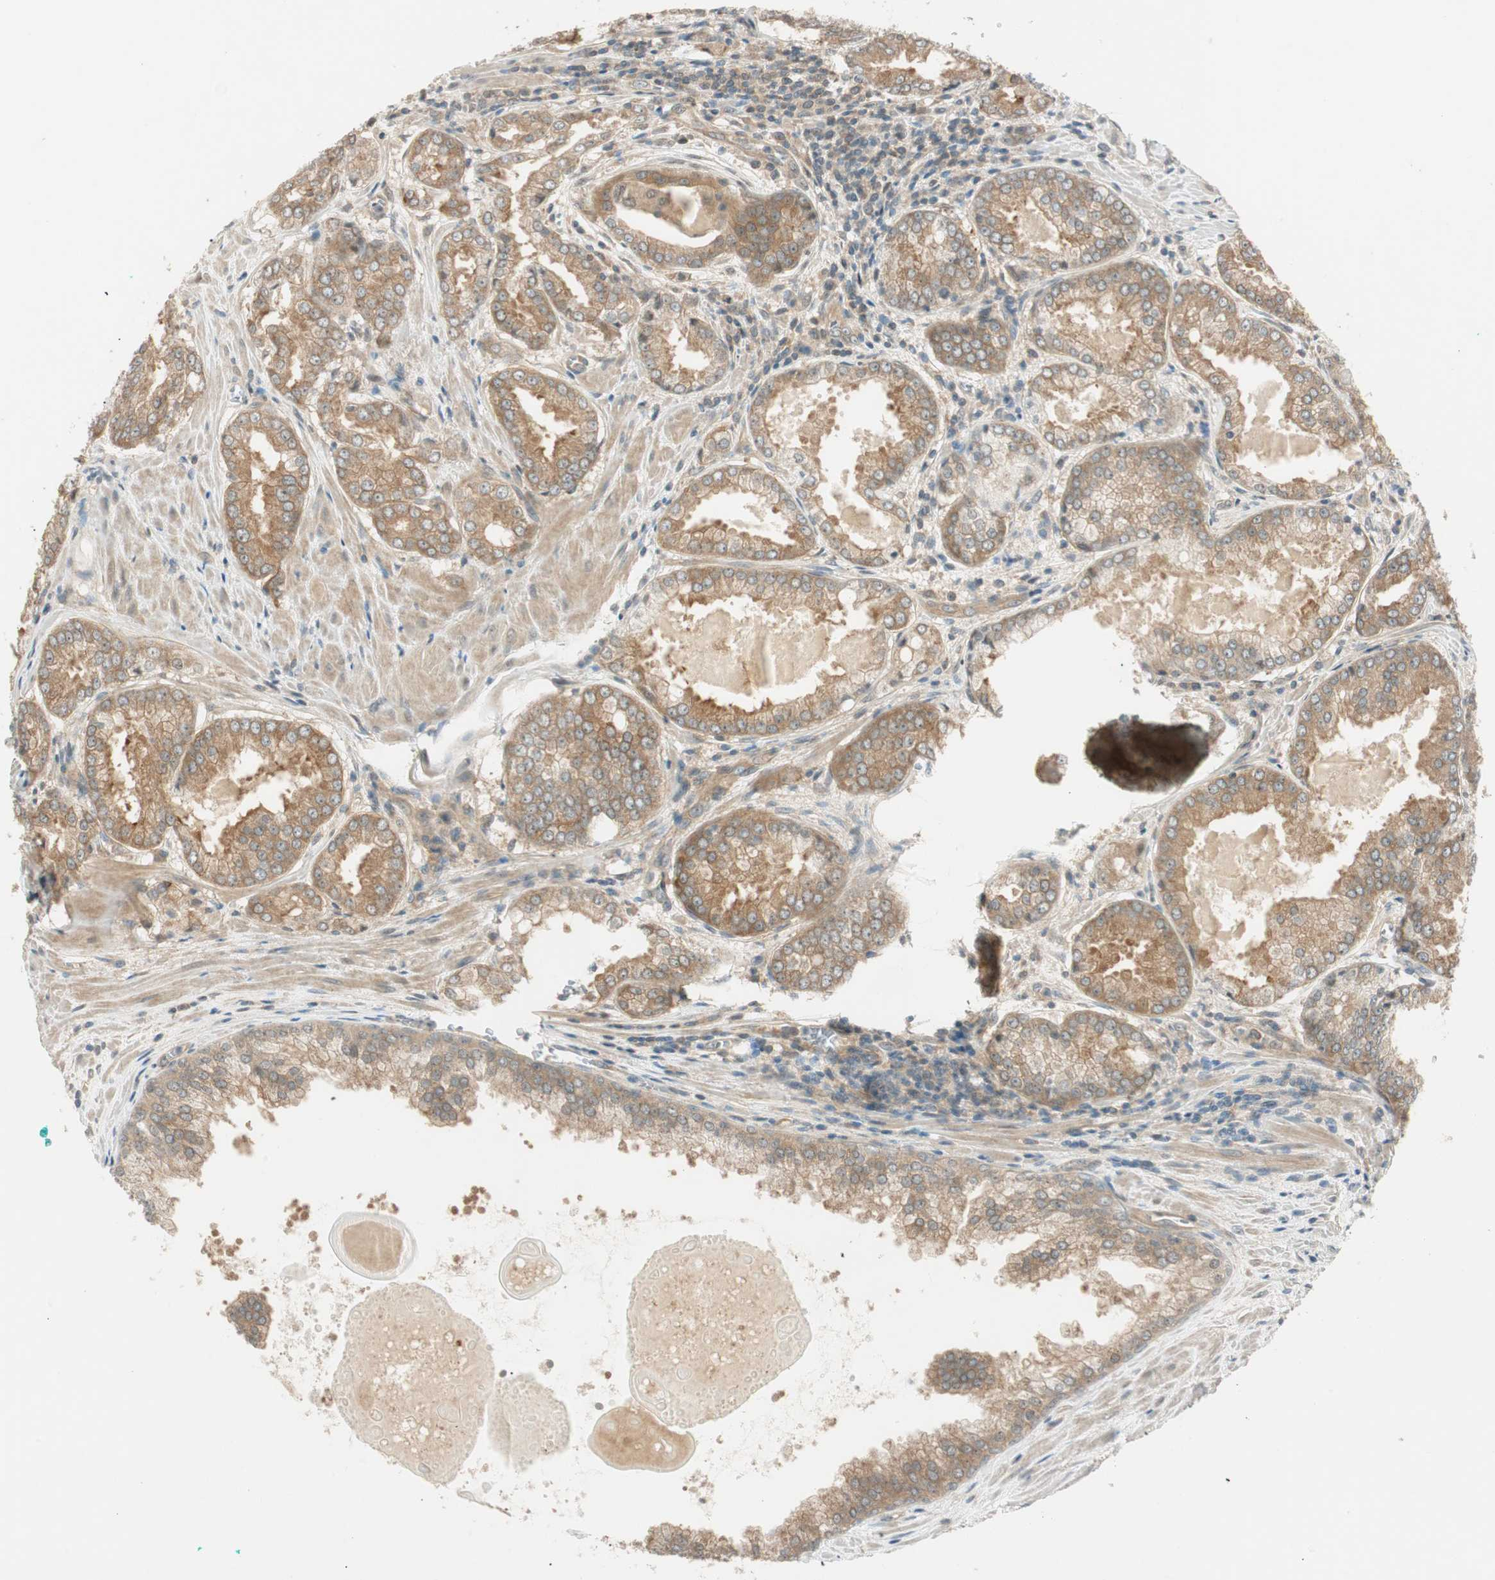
{"staining": {"intensity": "moderate", "quantity": ">75%", "location": "cytoplasmic/membranous"}, "tissue": "prostate cancer", "cell_type": "Tumor cells", "image_type": "cancer", "snomed": [{"axis": "morphology", "description": "Adenocarcinoma, Low grade"}, {"axis": "topography", "description": "Prostate"}], "caption": "Immunohistochemical staining of low-grade adenocarcinoma (prostate) reveals medium levels of moderate cytoplasmic/membranous expression in about >75% of tumor cells.", "gene": "PSMD8", "patient": {"sex": "male", "age": 64}}